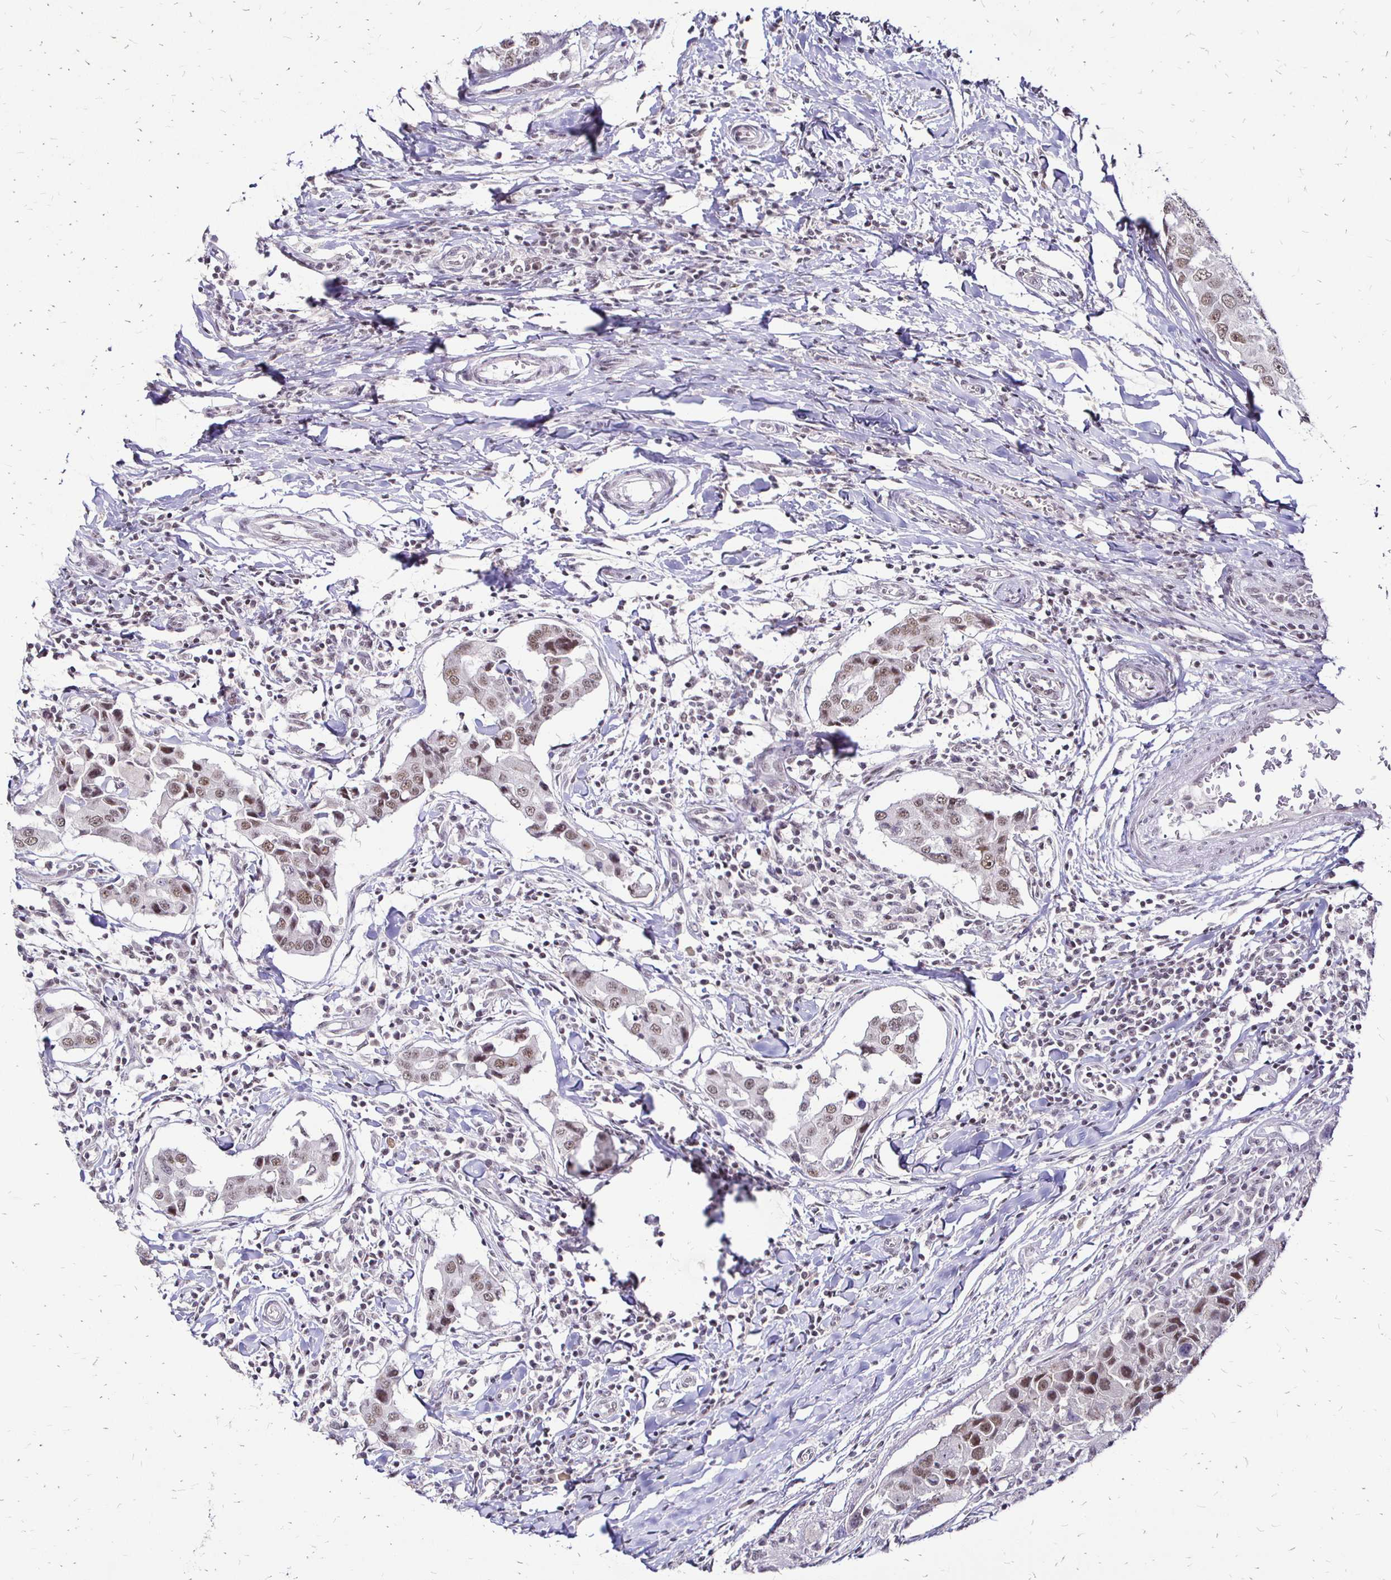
{"staining": {"intensity": "weak", "quantity": ">75%", "location": "nuclear"}, "tissue": "breast cancer", "cell_type": "Tumor cells", "image_type": "cancer", "snomed": [{"axis": "morphology", "description": "Duct carcinoma"}, {"axis": "topography", "description": "Breast"}], "caption": "Breast cancer stained with DAB (3,3'-diaminobenzidine) immunohistochemistry shows low levels of weak nuclear expression in approximately >75% of tumor cells. (DAB IHC with brightfield microscopy, high magnification).", "gene": "SIN3A", "patient": {"sex": "female", "age": 27}}